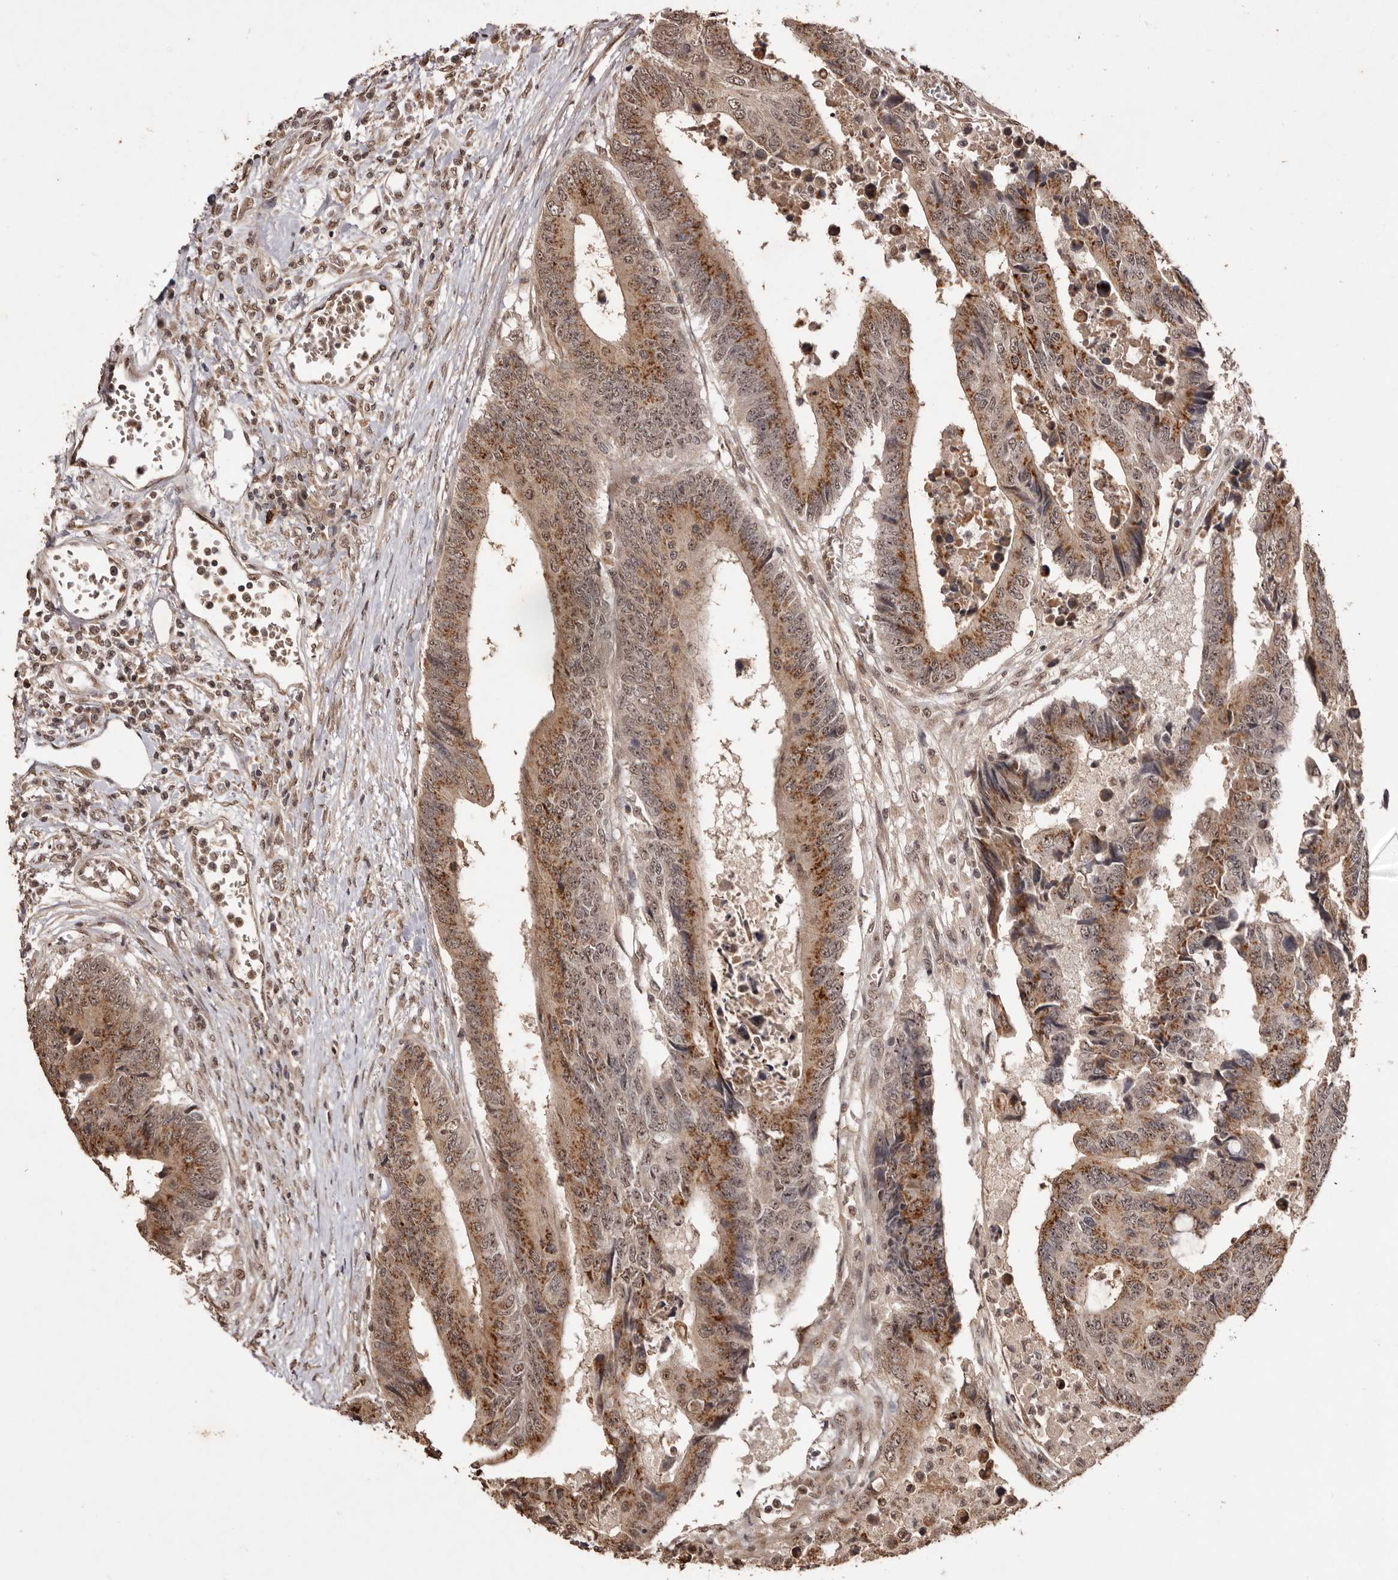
{"staining": {"intensity": "strong", "quantity": "25%-75%", "location": "cytoplasmic/membranous,nuclear"}, "tissue": "colorectal cancer", "cell_type": "Tumor cells", "image_type": "cancer", "snomed": [{"axis": "morphology", "description": "Adenocarcinoma, NOS"}, {"axis": "topography", "description": "Rectum"}], "caption": "Colorectal adenocarcinoma was stained to show a protein in brown. There is high levels of strong cytoplasmic/membranous and nuclear expression in approximately 25%-75% of tumor cells.", "gene": "NOTCH1", "patient": {"sex": "male", "age": 84}}